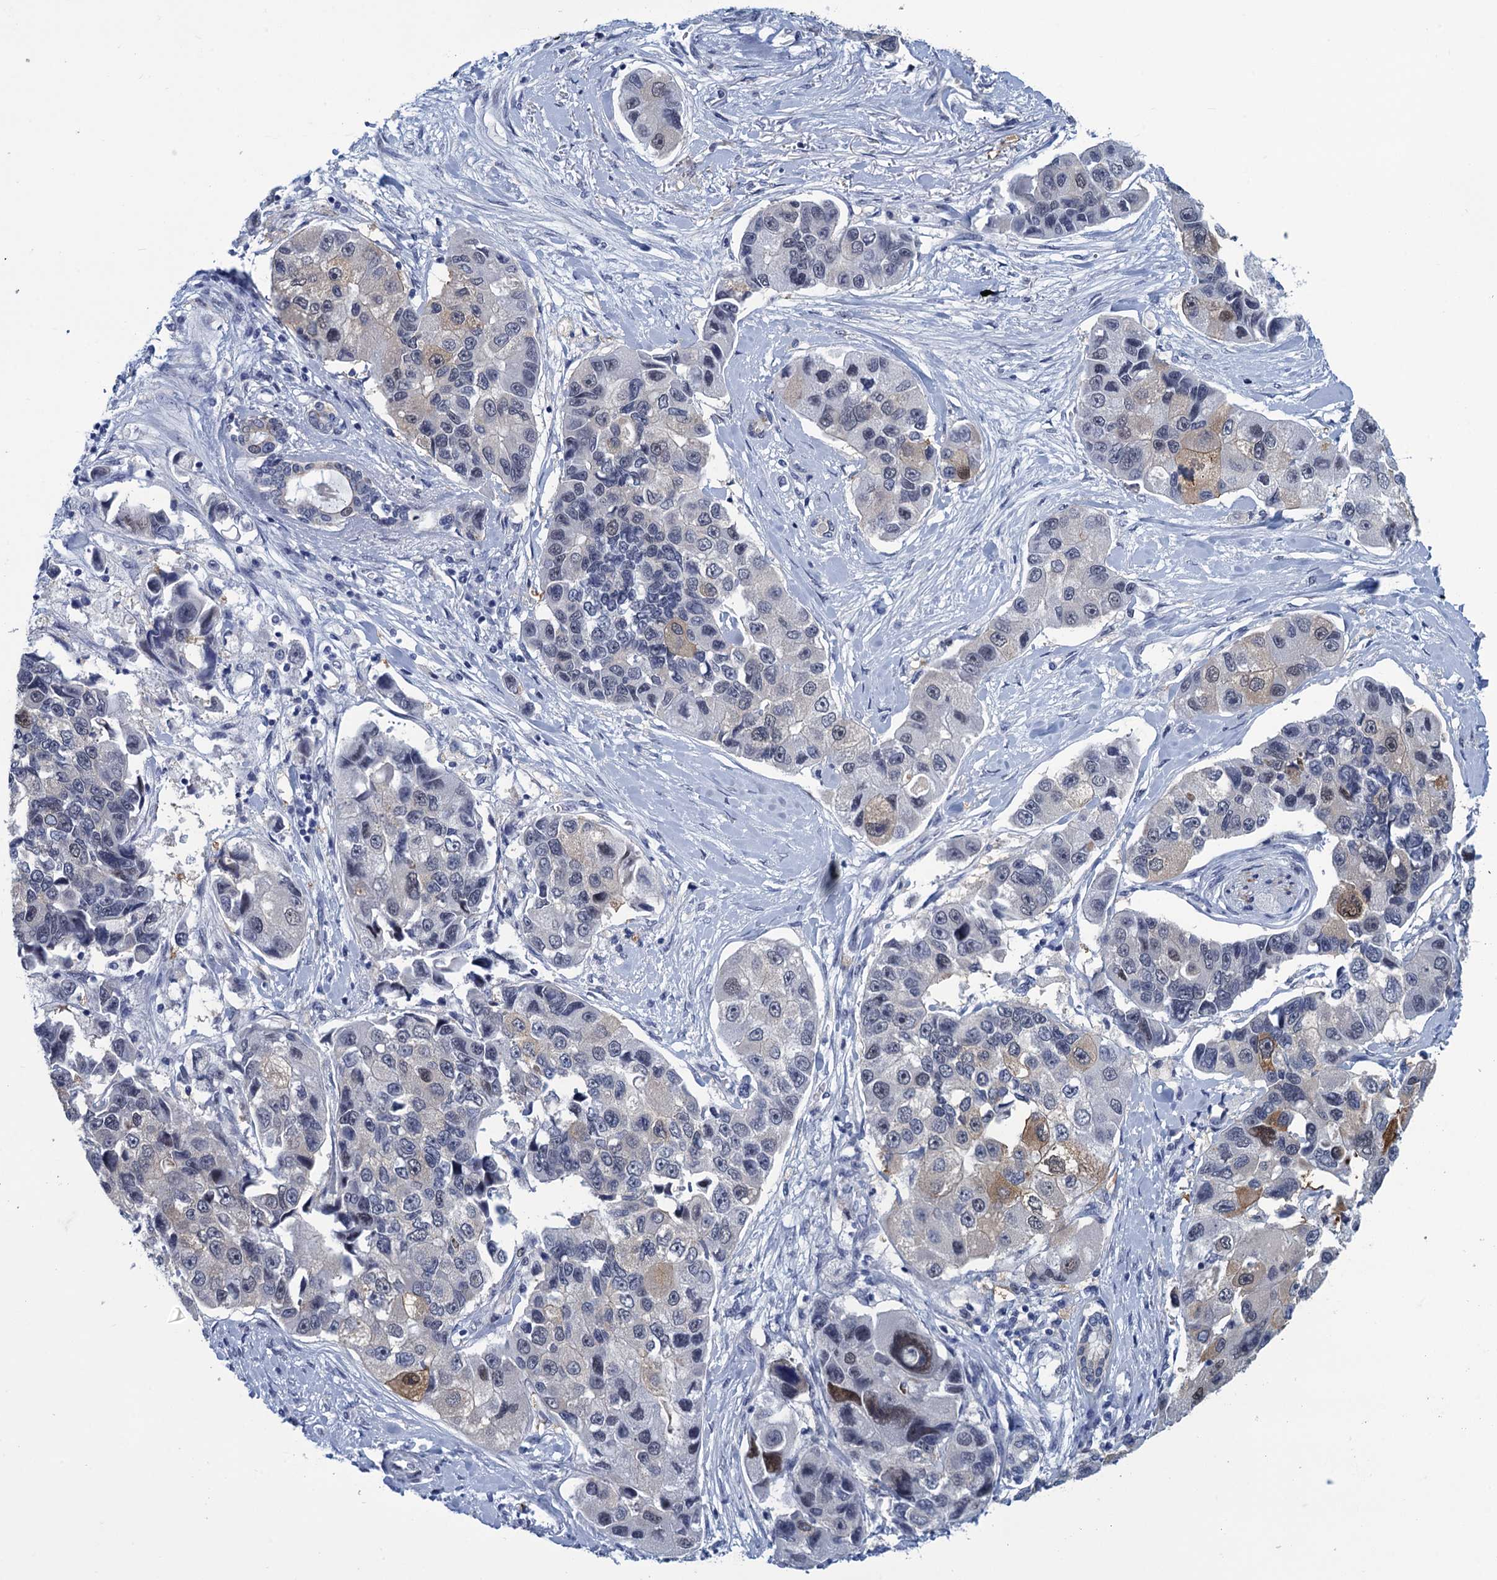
{"staining": {"intensity": "moderate", "quantity": "<25%", "location": "cytoplasmic/membranous,nuclear"}, "tissue": "lung cancer", "cell_type": "Tumor cells", "image_type": "cancer", "snomed": [{"axis": "morphology", "description": "Adenocarcinoma, NOS"}, {"axis": "topography", "description": "Lung"}], "caption": "Immunohistochemistry (IHC) of human adenocarcinoma (lung) demonstrates low levels of moderate cytoplasmic/membranous and nuclear expression in approximately <25% of tumor cells.", "gene": "GINS3", "patient": {"sex": "female", "age": 54}}